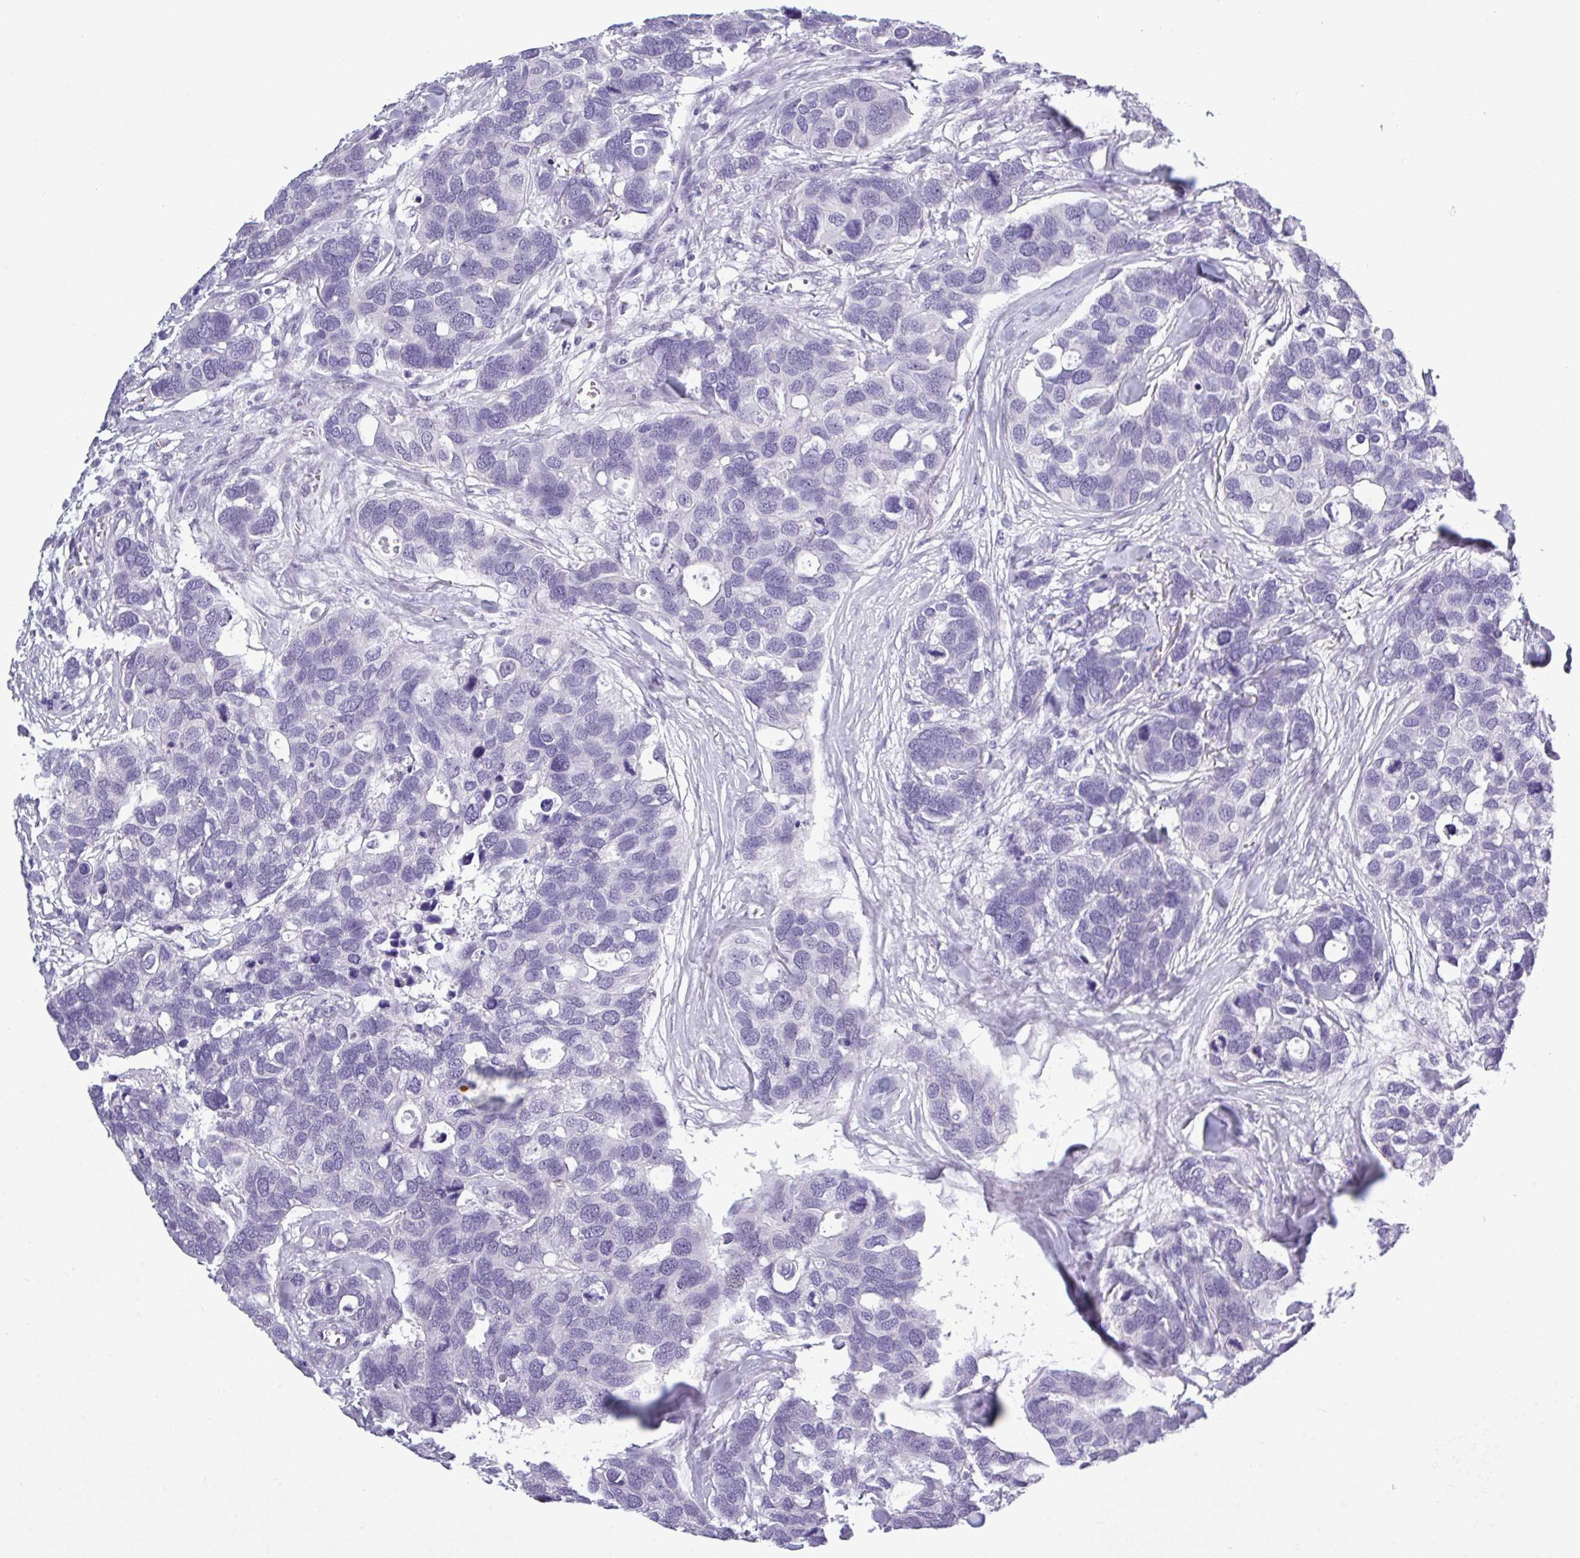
{"staining": {"intensity": "negative", "quantity": "none", "location": "none"}, "tissue": "breast cancer", "cell_type": "Tumor cells", "image_type": "cancer", "snomed": [{"axis": "morphology", "description": "Duct carcinoma"}, {"axis": "topography", "description": "Breast"}], "caption": "Human breast cancer (invasive ductal carcinoma) stained for a protein using IHC displays no staining in tumor cells.", "gene": "SRGAP1", "patient": {"sex": "female", "age": 83}}